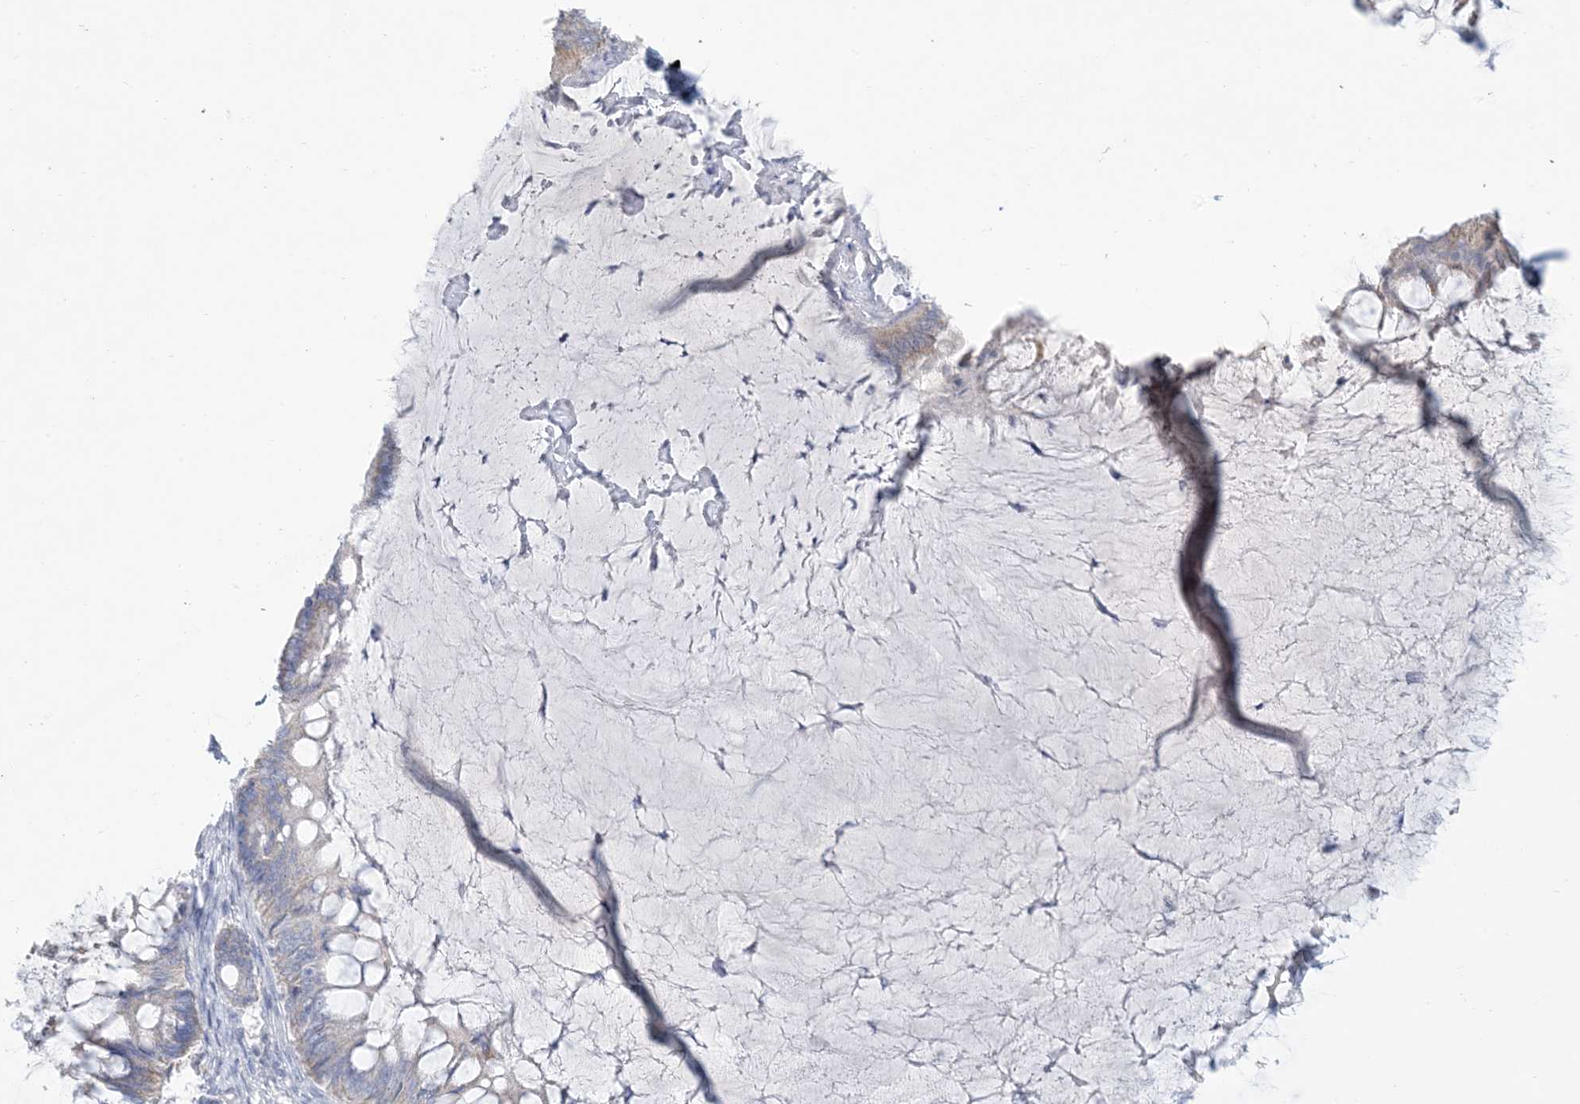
{"staining": {"intensity": "weak", "quantity": "25%-75%", "location": "cytoplasmic/membranous"}, "tissue": "ovarian cancer", "cell_type": "Tumor cells", "image_type": "cancer", "snomed": [{"axis": "morphology", "description": "Cystadenocarcinoma, mucinous, NOS"}, {"axis": "topography", "description": "Ovary"}], "caption": "Immunohistochemical staining of ovarian mucinous cystadenocarcinoma demonstrates weak cytoplasmic/membranous protein expression in about 25%-75% of tumor cells.", "gene": "MTHFD2L", "patient": {"sex": "female", "age": 61}}